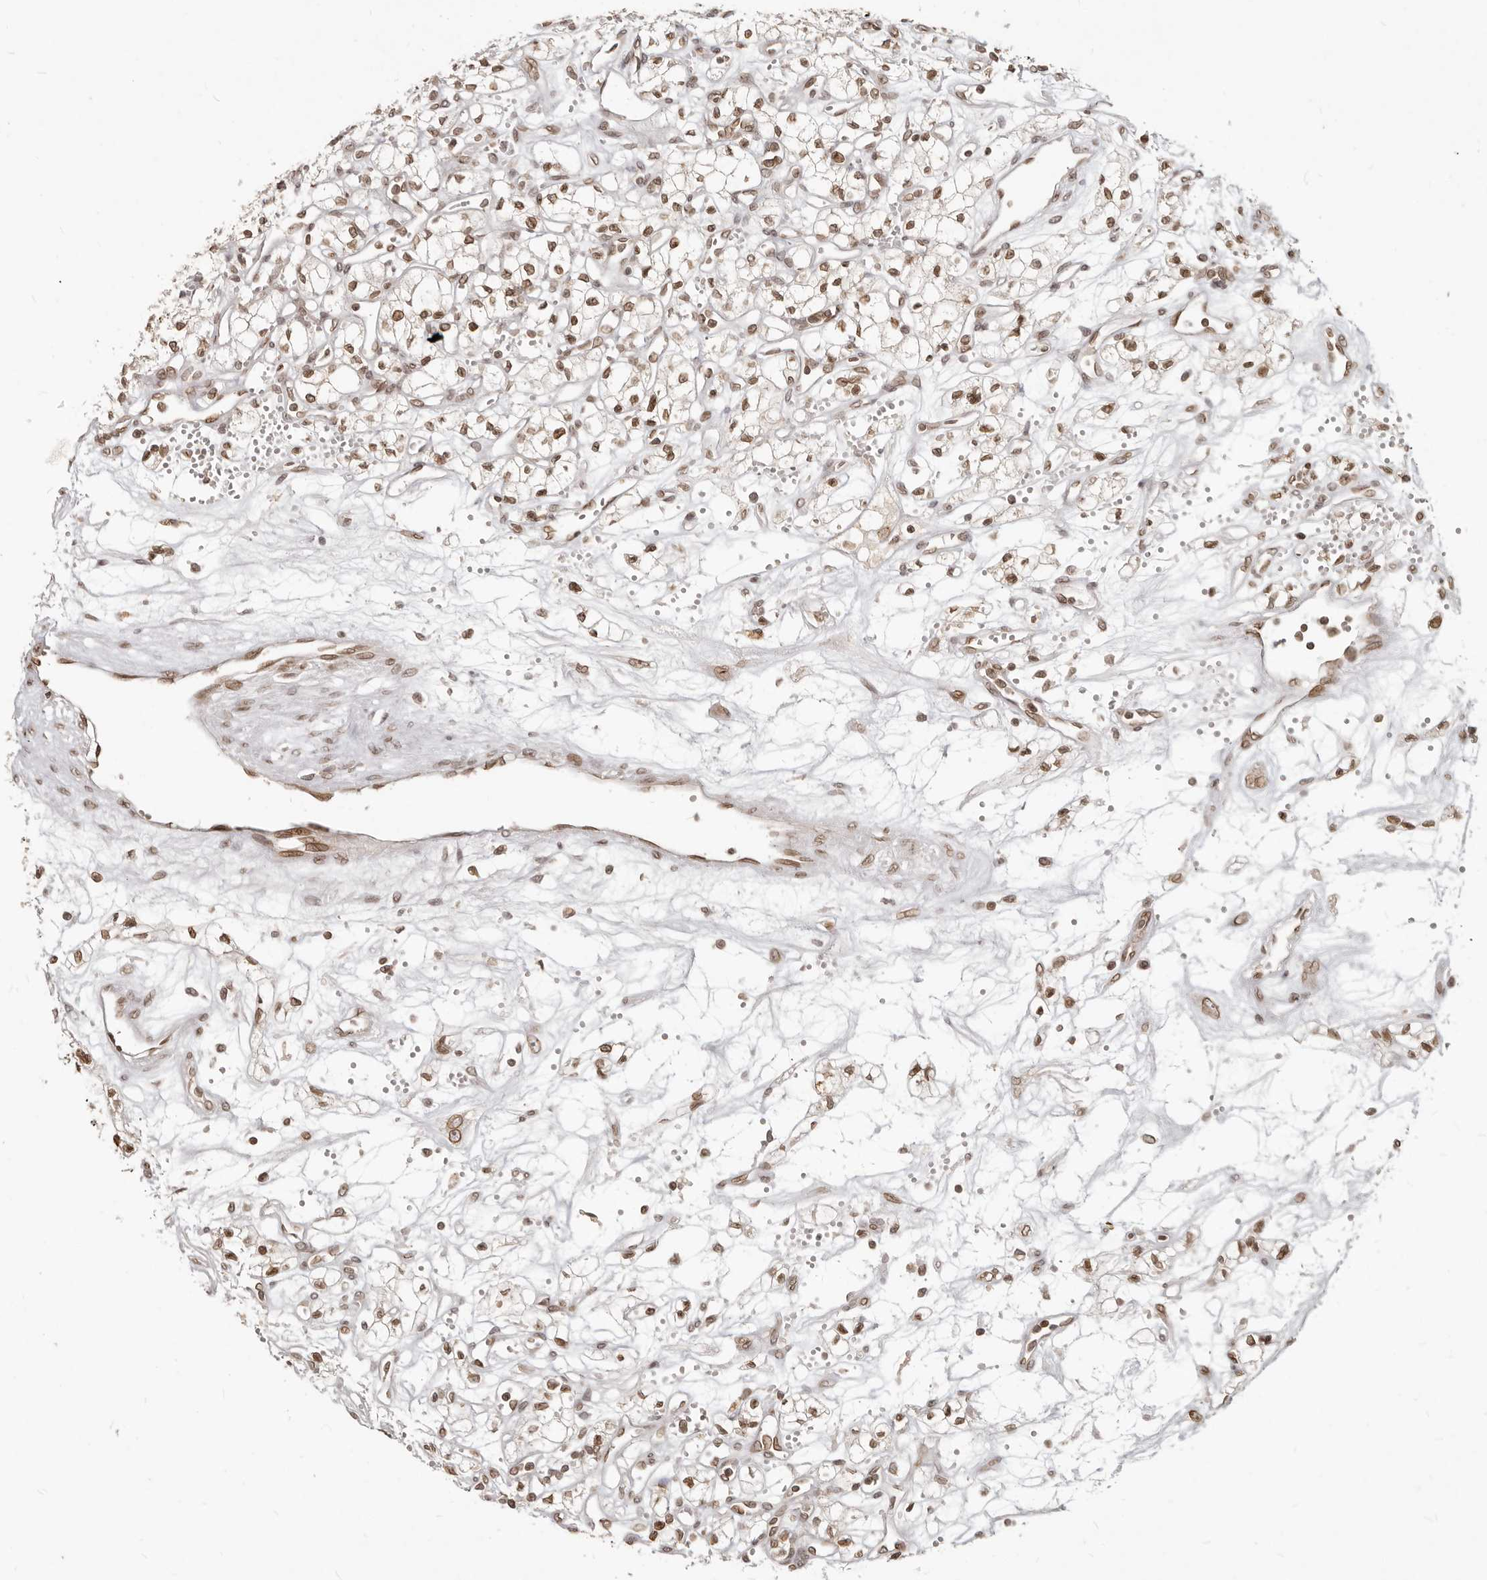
{"staining": {"intensity": "moderate", "quantity": ">75%", "location": "nuclear"}, "tissue": "renal cancer", "cell_type": "Tumor cells", "image_type": "cancer", "snomed": [{"axis": "morphology", "description": "Adenocarcinoma, NOS"}, {"axis": "topography", "description": "Kidney"}], "caption": "Protein expression analysis of renal cancer displays moderate nuclear expression in approximately >75% of tumor cells. (DAB (3,3'-diaminobenzidine) IHC, brown staining for protein, blue staining for nuclei).", "gene": "NUP153", "patient": {"sex": "male", "age": 59}}